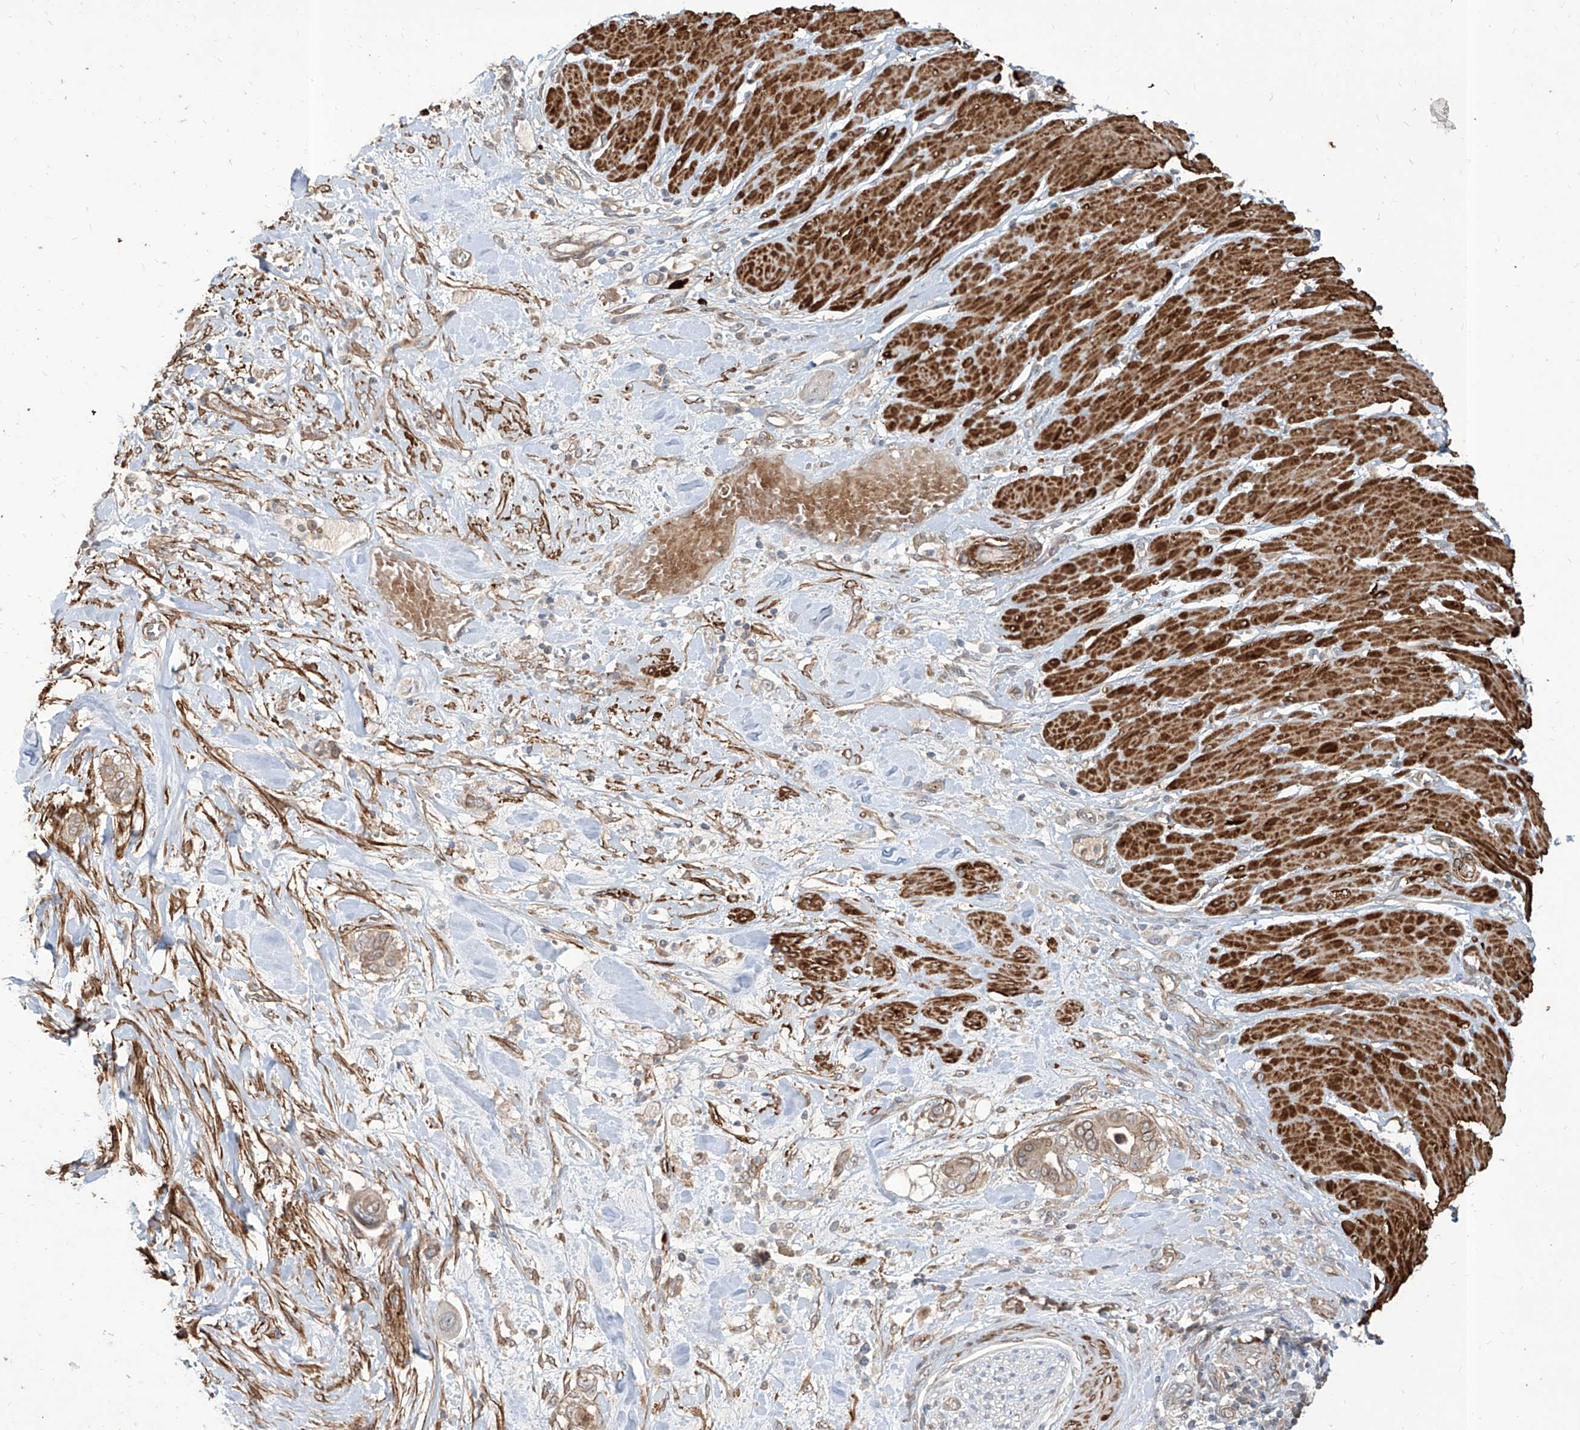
{"staining": {"intensity": "weak", "quantity": "25%-75%", "location": "cytoplasmic/membranous"}, "tissue": "pancreatic cancer", "cell_type": "Tumor cells", "image_type": "cancer", "snomed": [{"axis": "morphology", "description": "Adenocarcinoma, NOS"}, {"axis": "topography", "description": "Pancreas"}], "caption": "Immunohistochemistry photomicrograph of neoplastic tissue: pancreatic cancer (adenocarcinoma) stained using IHC displays low levels of weak protein expression localized specifically in the cytoplasmic/membranous of tumor cells, appearing as a cytoplasmic/membranous brown color.", "gene": "FAM83B", "patient": {"sex": "male", "age": 68}}